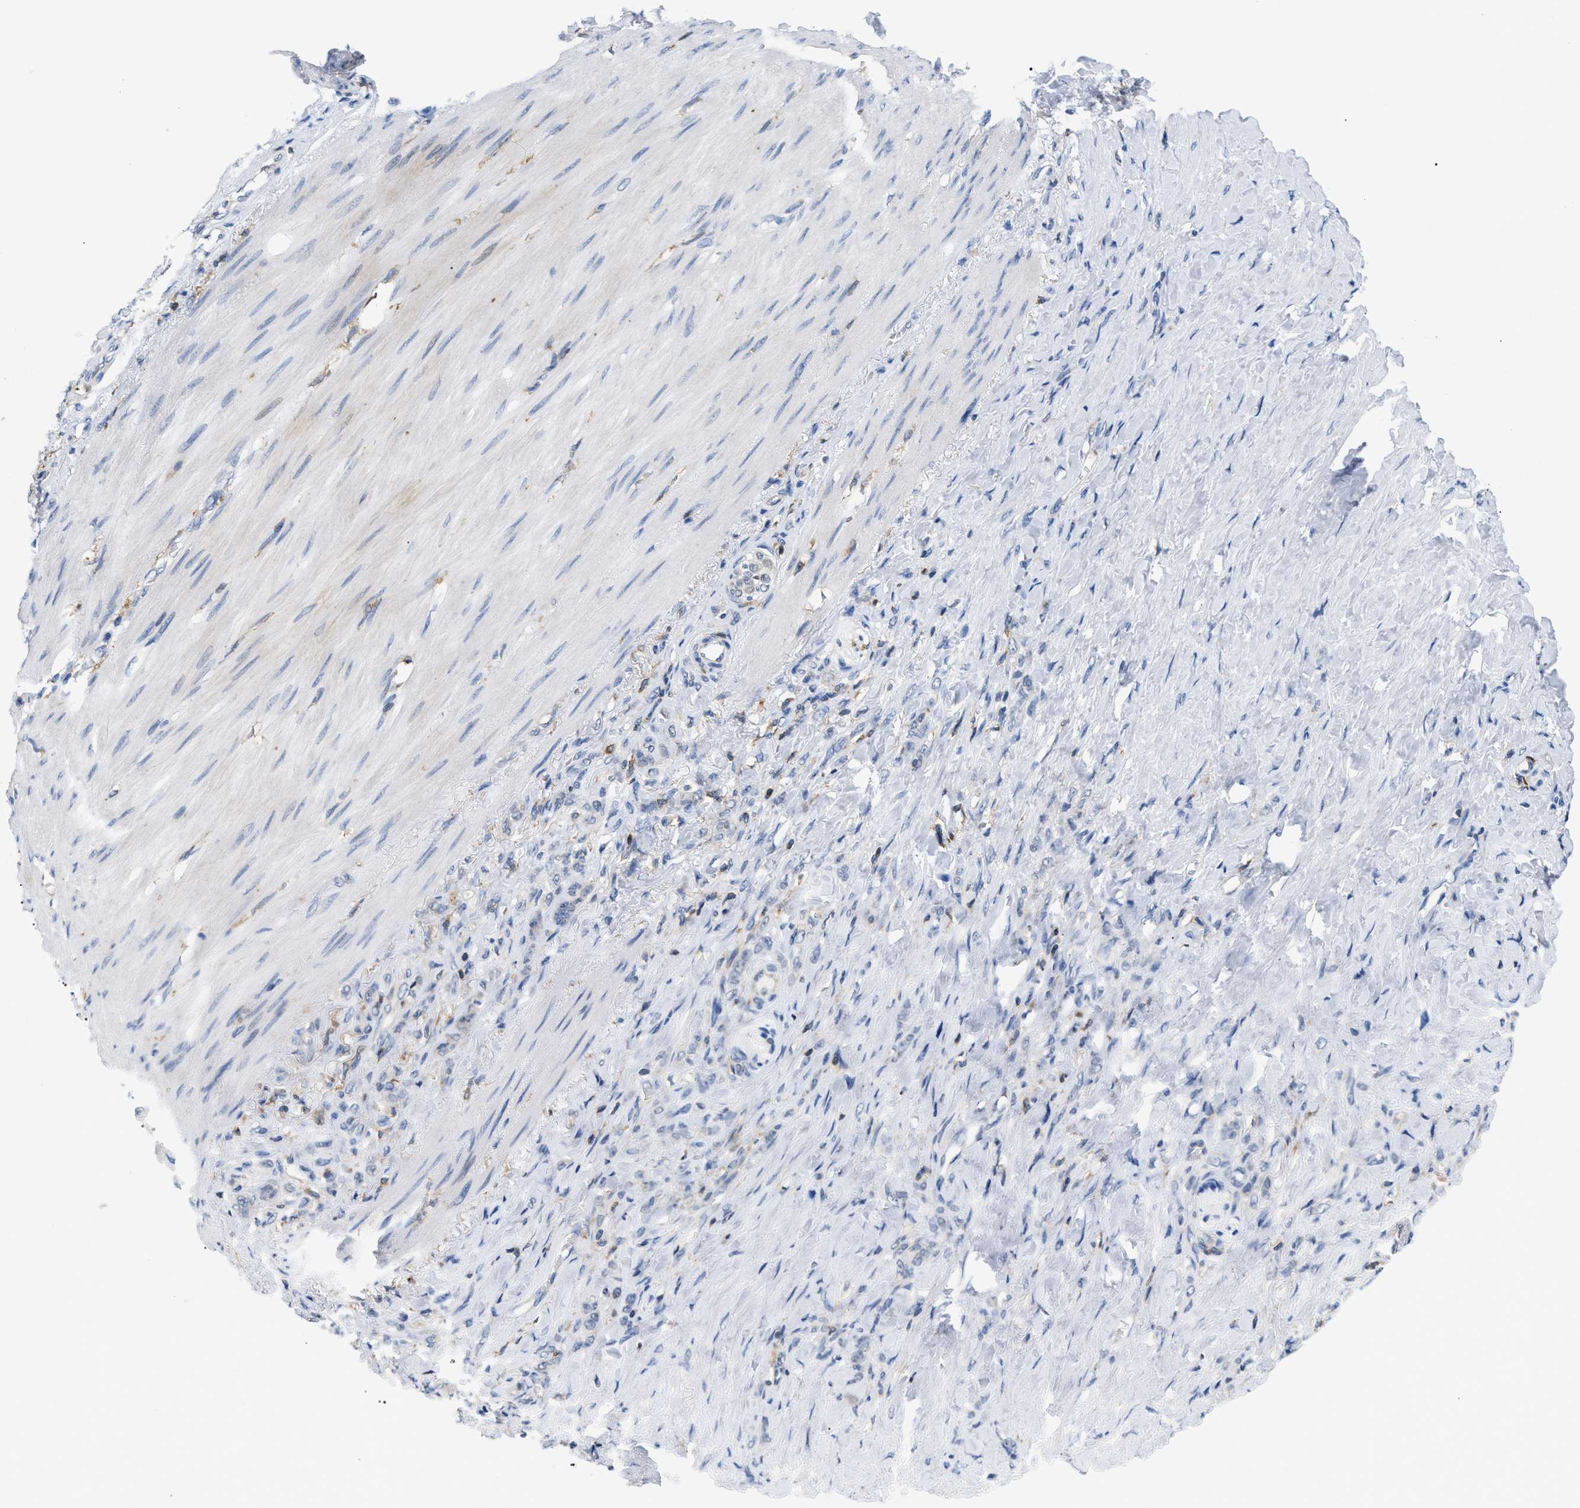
{"staining": {"intensity": "negative", "quantity": "none", "location": "none"}, "tissue": "stomach cancer", "cell_type": "Tumor cells", "image_type": "cancer", "snomed": [{"axis": "morphology", "description": "Adenocarcinoma, NOS"}, {"axis": "topography", "description": "Stomach"}], "caption": "DAB immunohistochemical staining of human adenocarcinoma (stomach) displays no significant expression in tumor cells.", "gene": "INPP5D", "patient": {"sex": "male", "age": 82}}